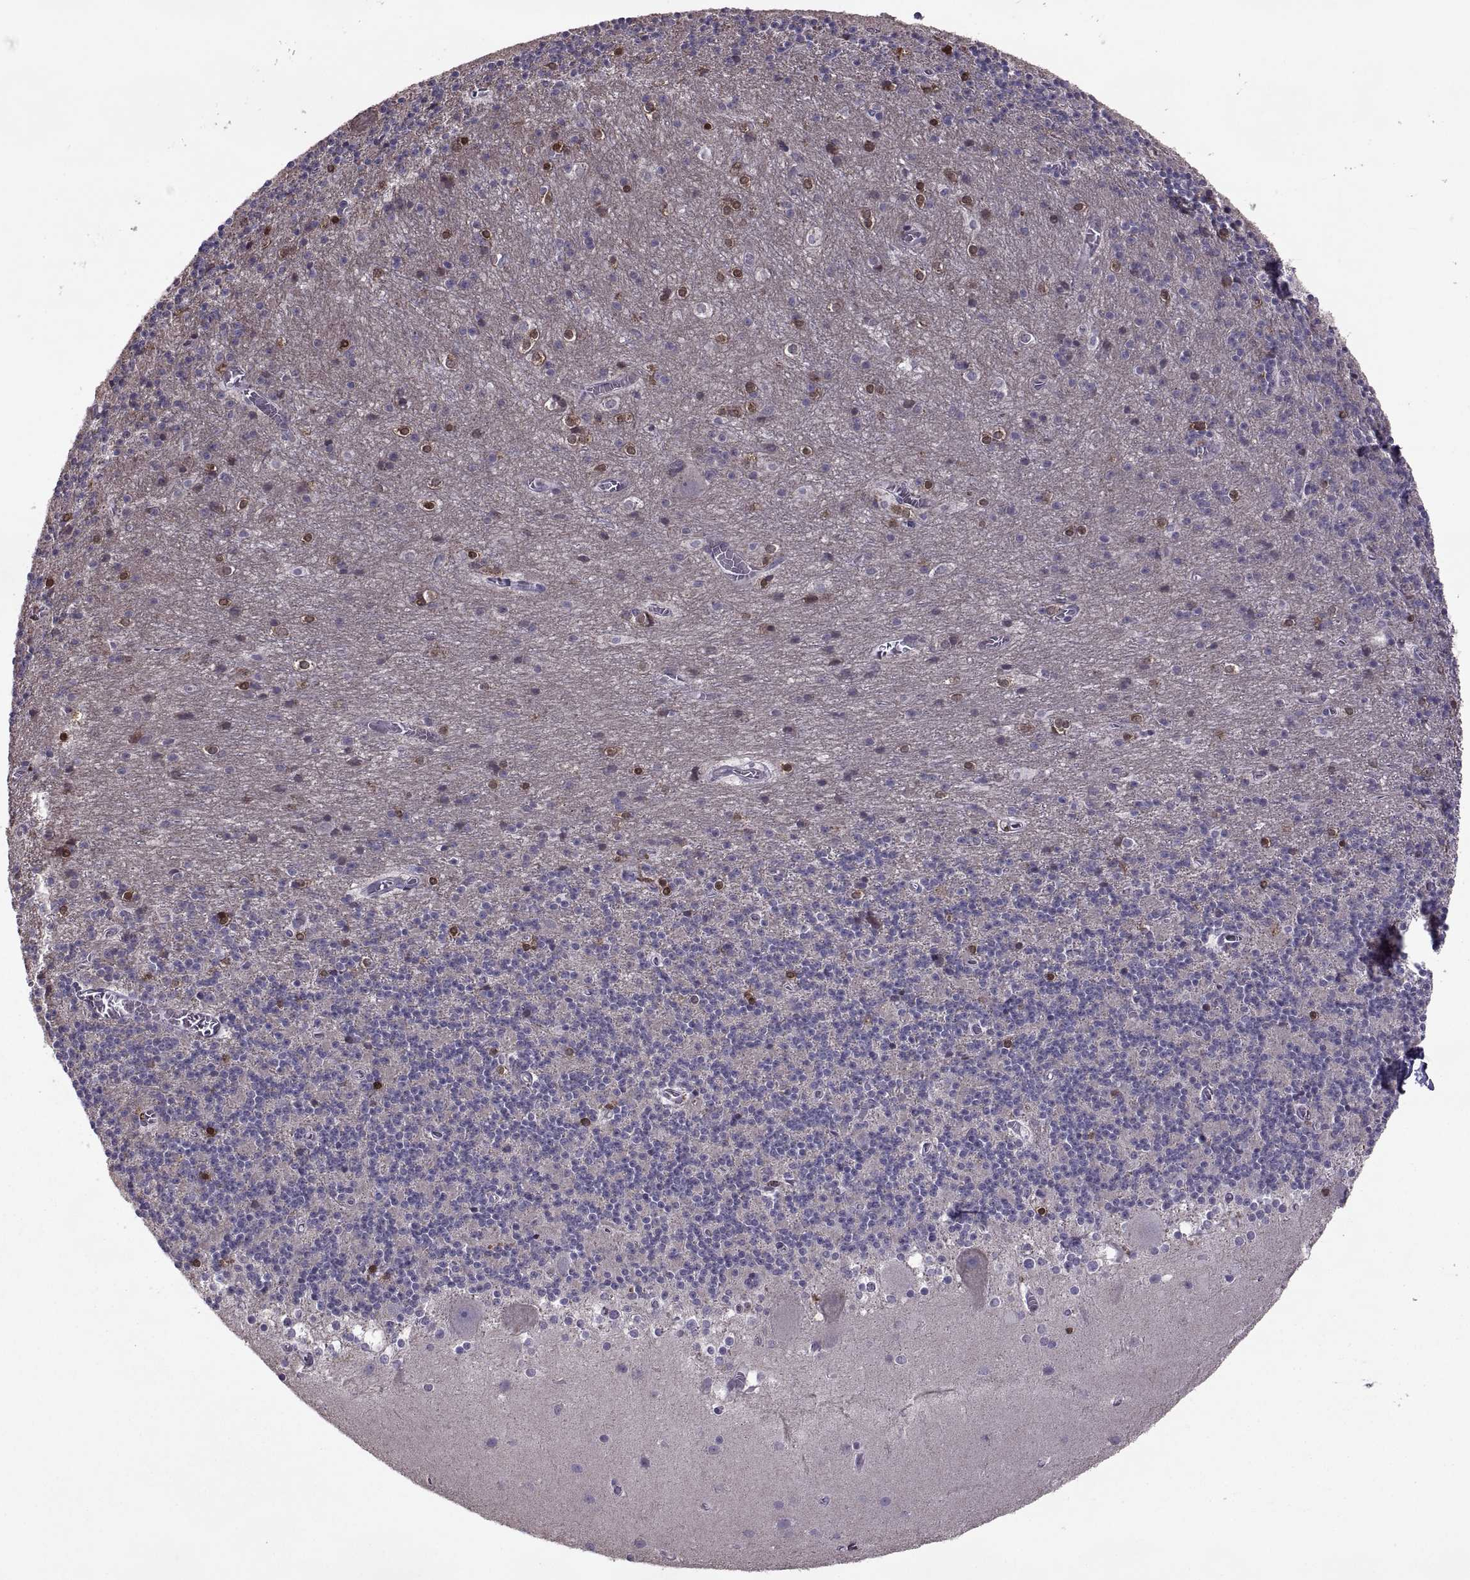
{"staining": {"intensity": "negative", "quantity": "none", "location": "none"}, "tissue": "cerebellum", "cell_type": "Cells in granular layer", "image_type": "normal", "snomed": [{"axis": "morphology", "description": "Normal tissue, NOS"}, {"axis": "topography", "description": "Cerebellum"}], "caption": "IHC image of unremarkable human cerebellum stained for a protein (brown), which displays no staining in cells in granular layer.", "gene": "ODF3", "patient": {"sex": "male", "age": 70}}